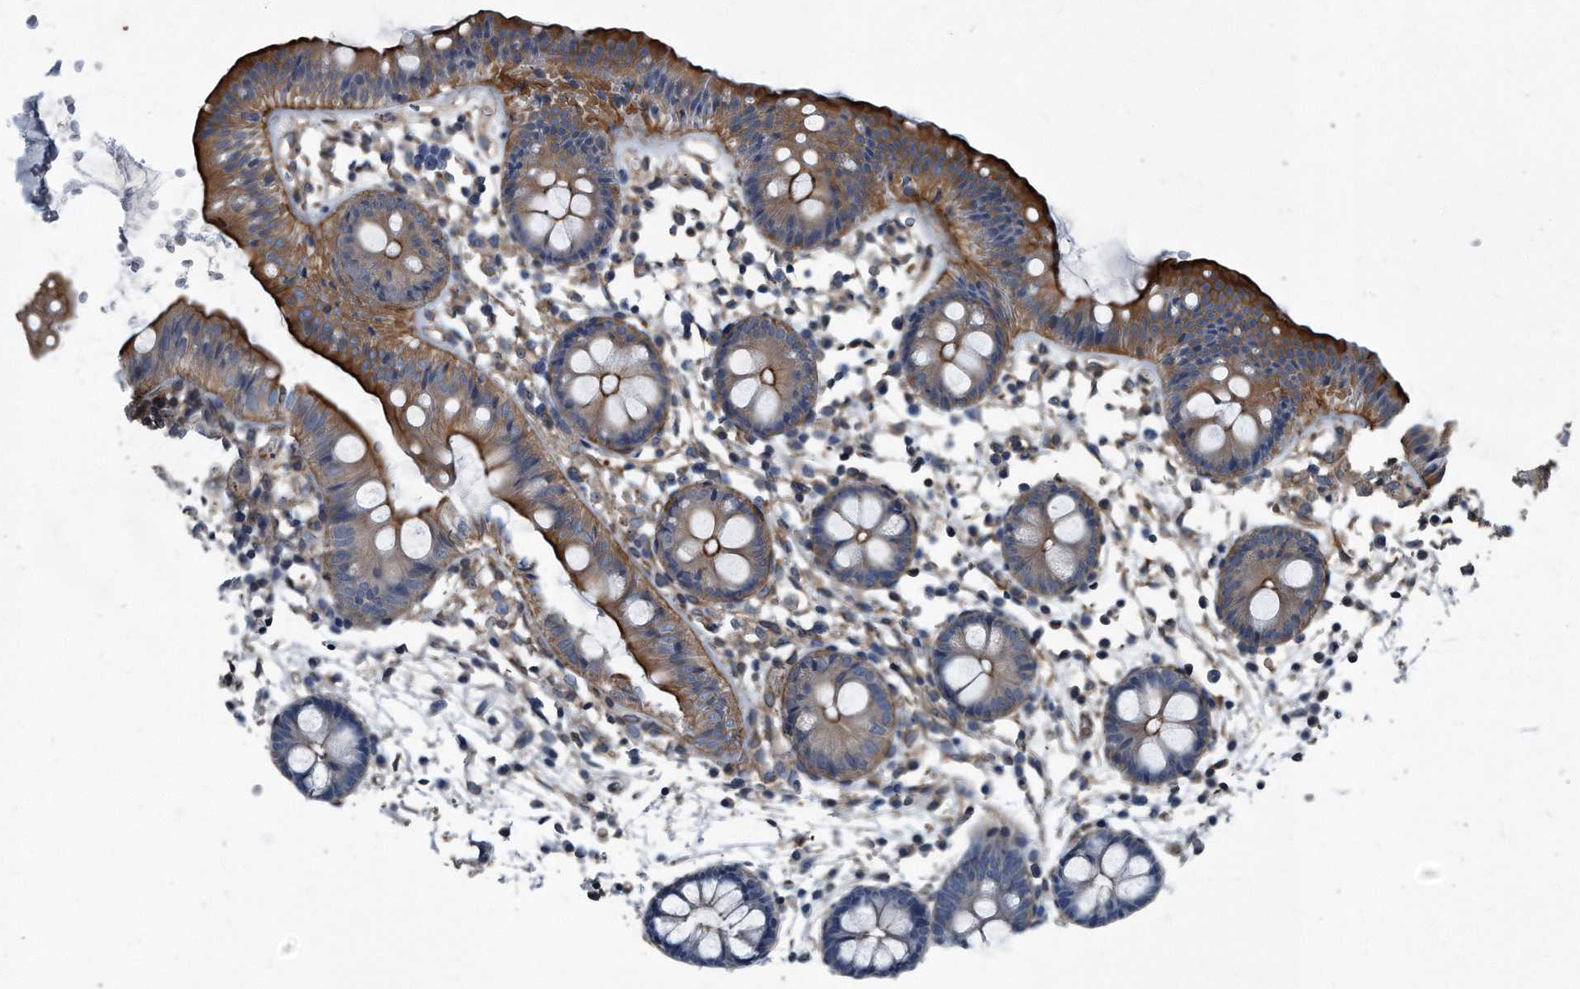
{"staining": {"intensity": "moderate", "quantity": ">75%", "location": "cytoplasmic/membranous"}, "tissue": "colon", "cell_type": "Endothelial cells", "image_type": "normal", "snomed": [{"axis": "morphology", "description": "Normal tissue, NOS"}, {"axis": "topography", "description": "Colon"}], "caption": "Immunohistochemistry (IHC) staining of normal colon, which reveals medium levels of moderate cytoplasmic/membranous expression in about >75% of endothelial cells indicating moderate cytoplasmic/membranous protein positivity. The staining was performed using DAB (3,3'-diaminobenzidine) (brown) for protein detection and nuclei were counterstained in hematoxylin (blue).", "gene": "PLEC", "patient": {"sex": "male", "age": 56}}